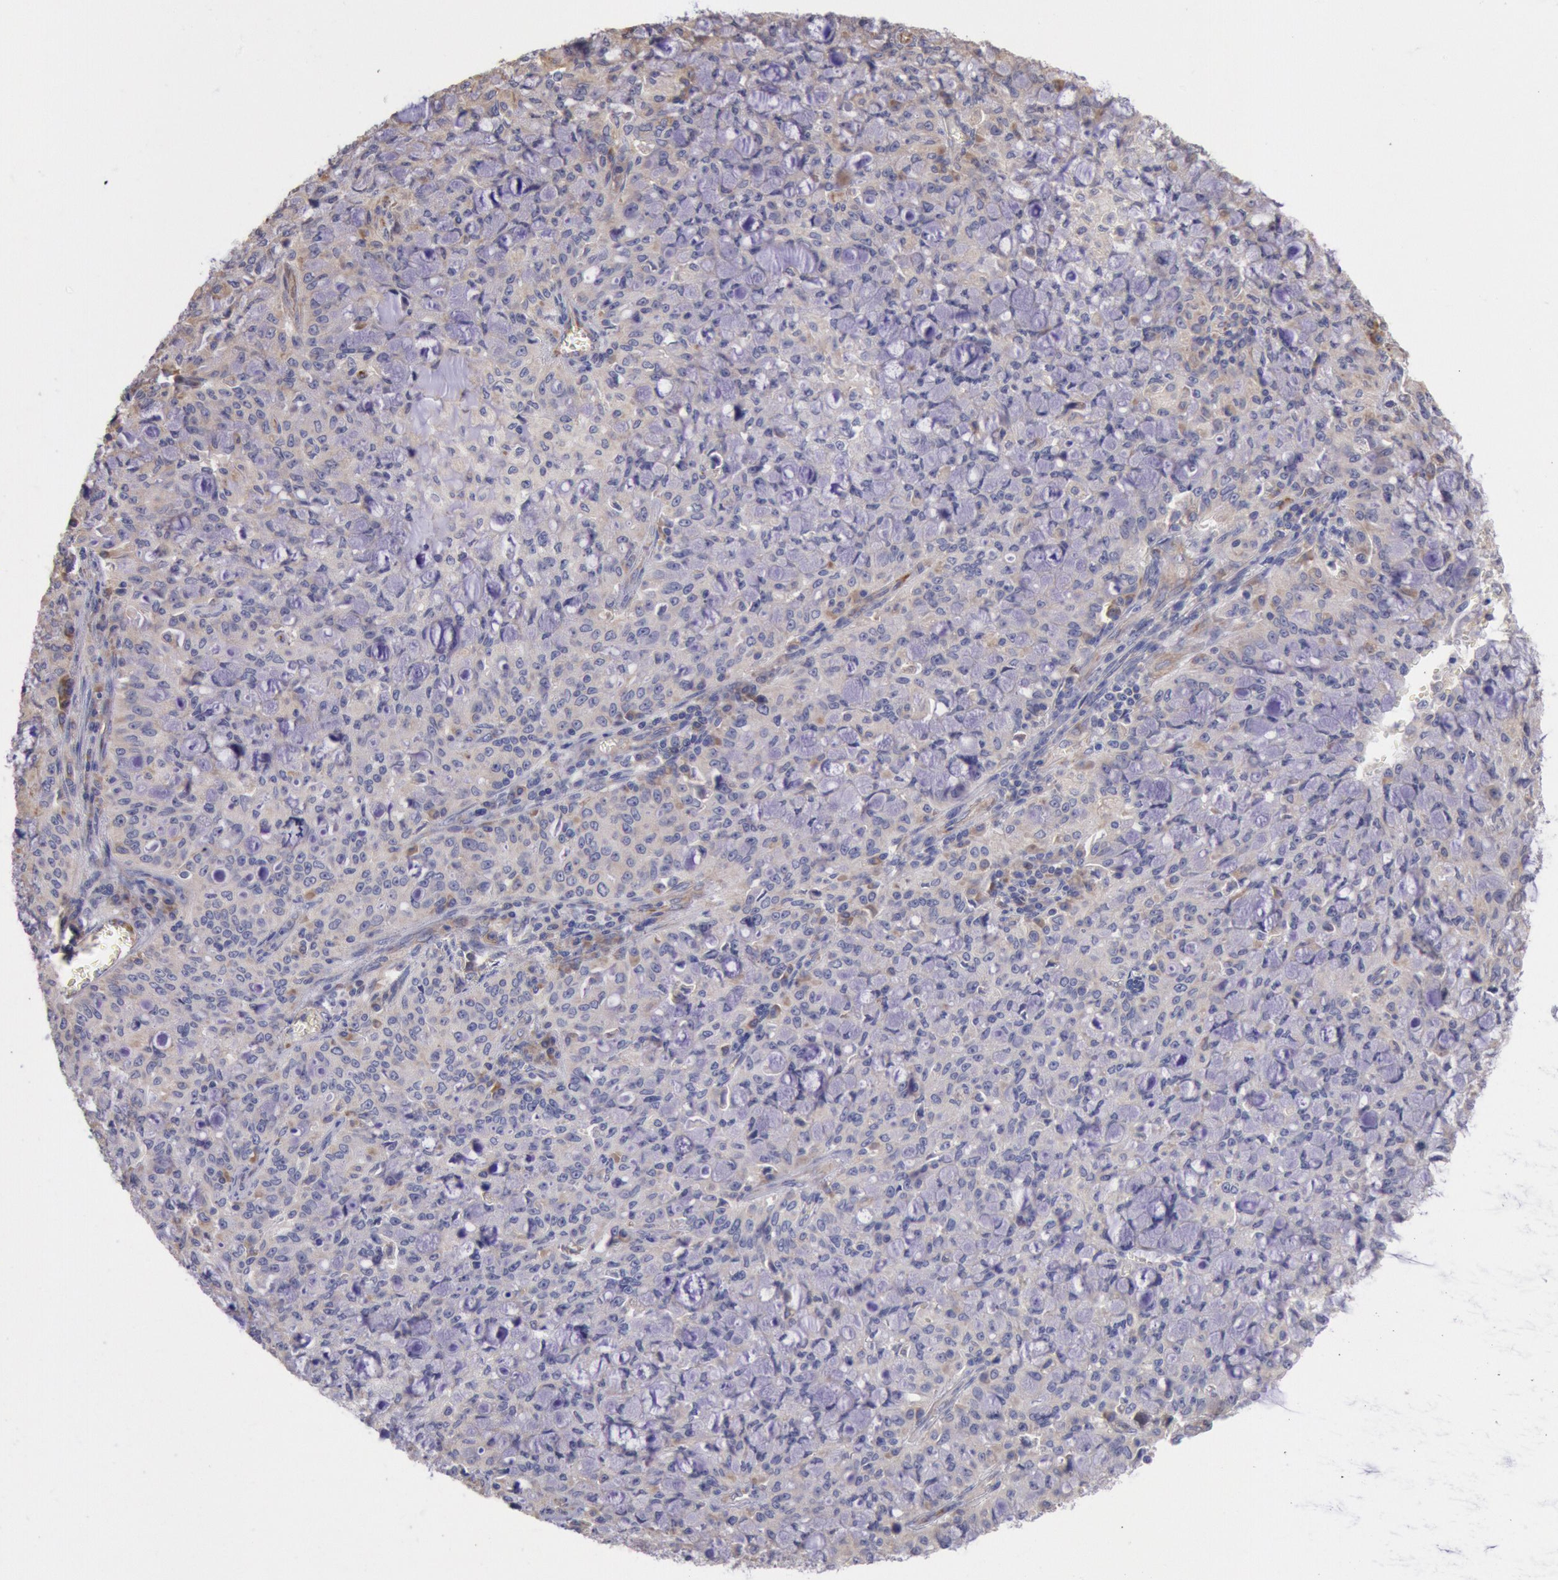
{"staining": {"intensity": "weak", "quantity": ">75%", "location": "cytoplasmic/membranous"}, "tissue": "lung cancer", "cell_type": "Tumor cells", "image_type": "cancer", "snomed": [{"axis": "morphology", "description": "Adenocarcinoma, NOS"}, {"axis": "topography", "description": "Lung"}], "caption": "Lung adenocarcinoma stained with a brown dye demonstrates weak cytoplasmic/membranous positive expression in about >75% of tumor cells.", "gene": "DRG1", "patient": {"sex": "female", "age": 44}}